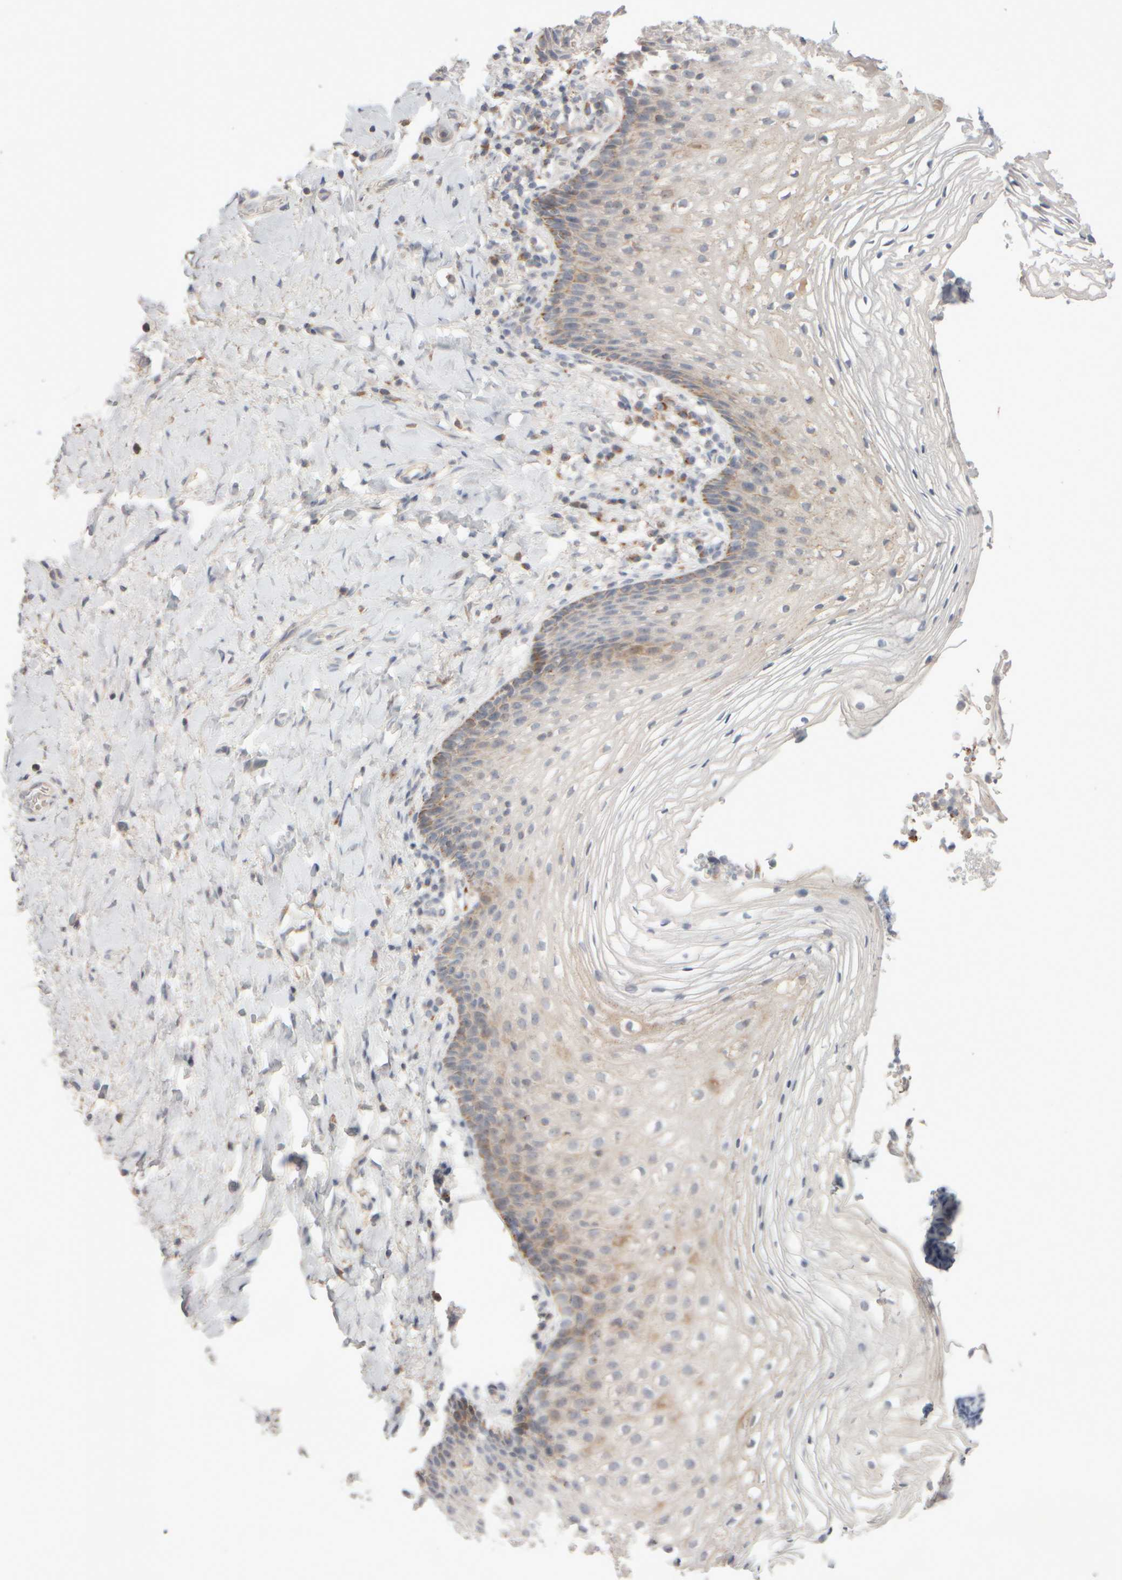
{"staining": {"intensity": "moderate", "quantity": ">75%", "location": "cytoplasmic/membranous"}, "tissue": "vagina", "cell_type": "Squamous epithelial cells", "image_type": "normal", "snomed": [{"axis": "morphology", "description": "Normal tissue, NOS"}, {"axis": "topography", "description": "Vagina"}], "caption": "An immunohistochemistry histopathology image of normal tissue is shown. Protein staining in brown shows moderate cytoplasmic/membranous positivity in vagina within squamous epithelial cells.", "gene": "CHADL", "patient": {"sex": "female", "age": 60}}